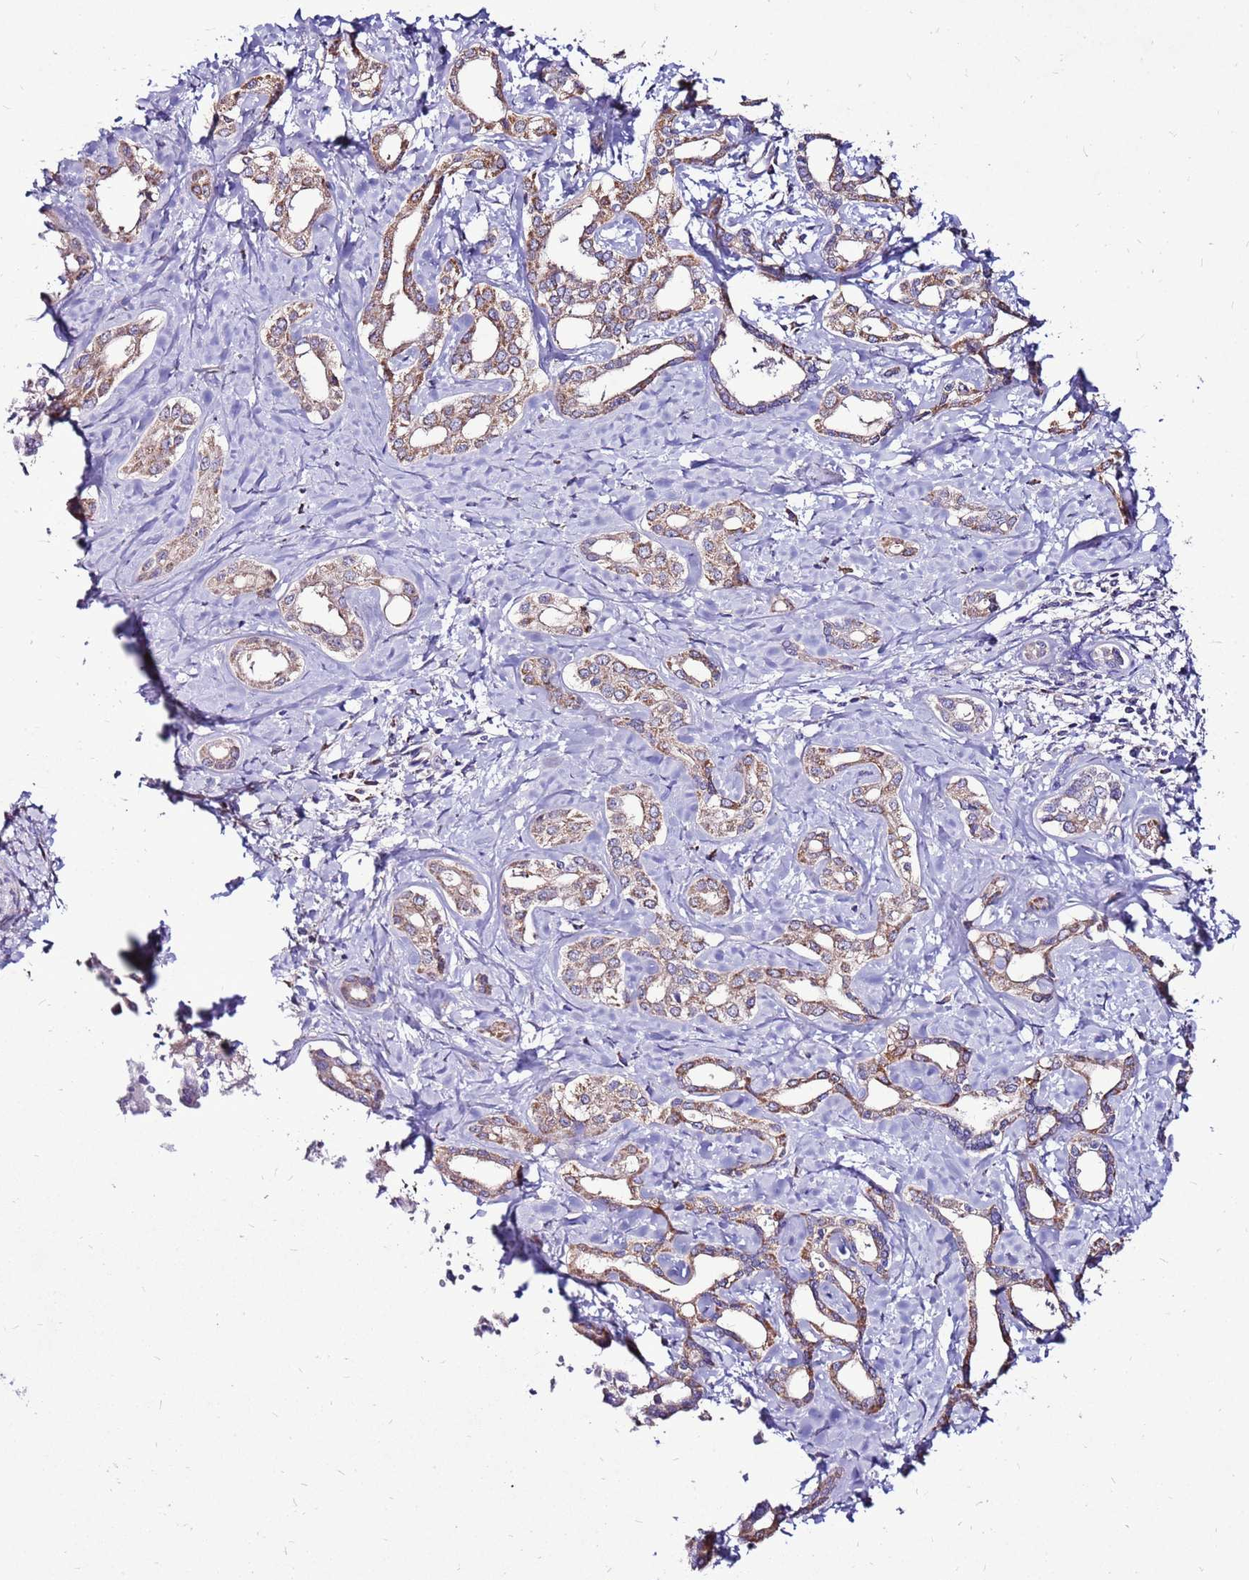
{"staining": {"intensity": "moderate", "quantity": ">75%", "location": "cytoplasmic/membranous"}, "tissue": "liver cancer", "cell_type": "Tumor cells", "image_type": "cancer", "snomed": [{"axis": "morphology", "description": "Cholangiocarcinoma"}, {"axis": "topography", "description": "Liver"}], "caption": "Liver cholangiocarcinoma stained with a protein marker reveals moderate staining in tumor cells.", "gene": "TMEM106C", "patient": {"sex": "female", "age": 77}}